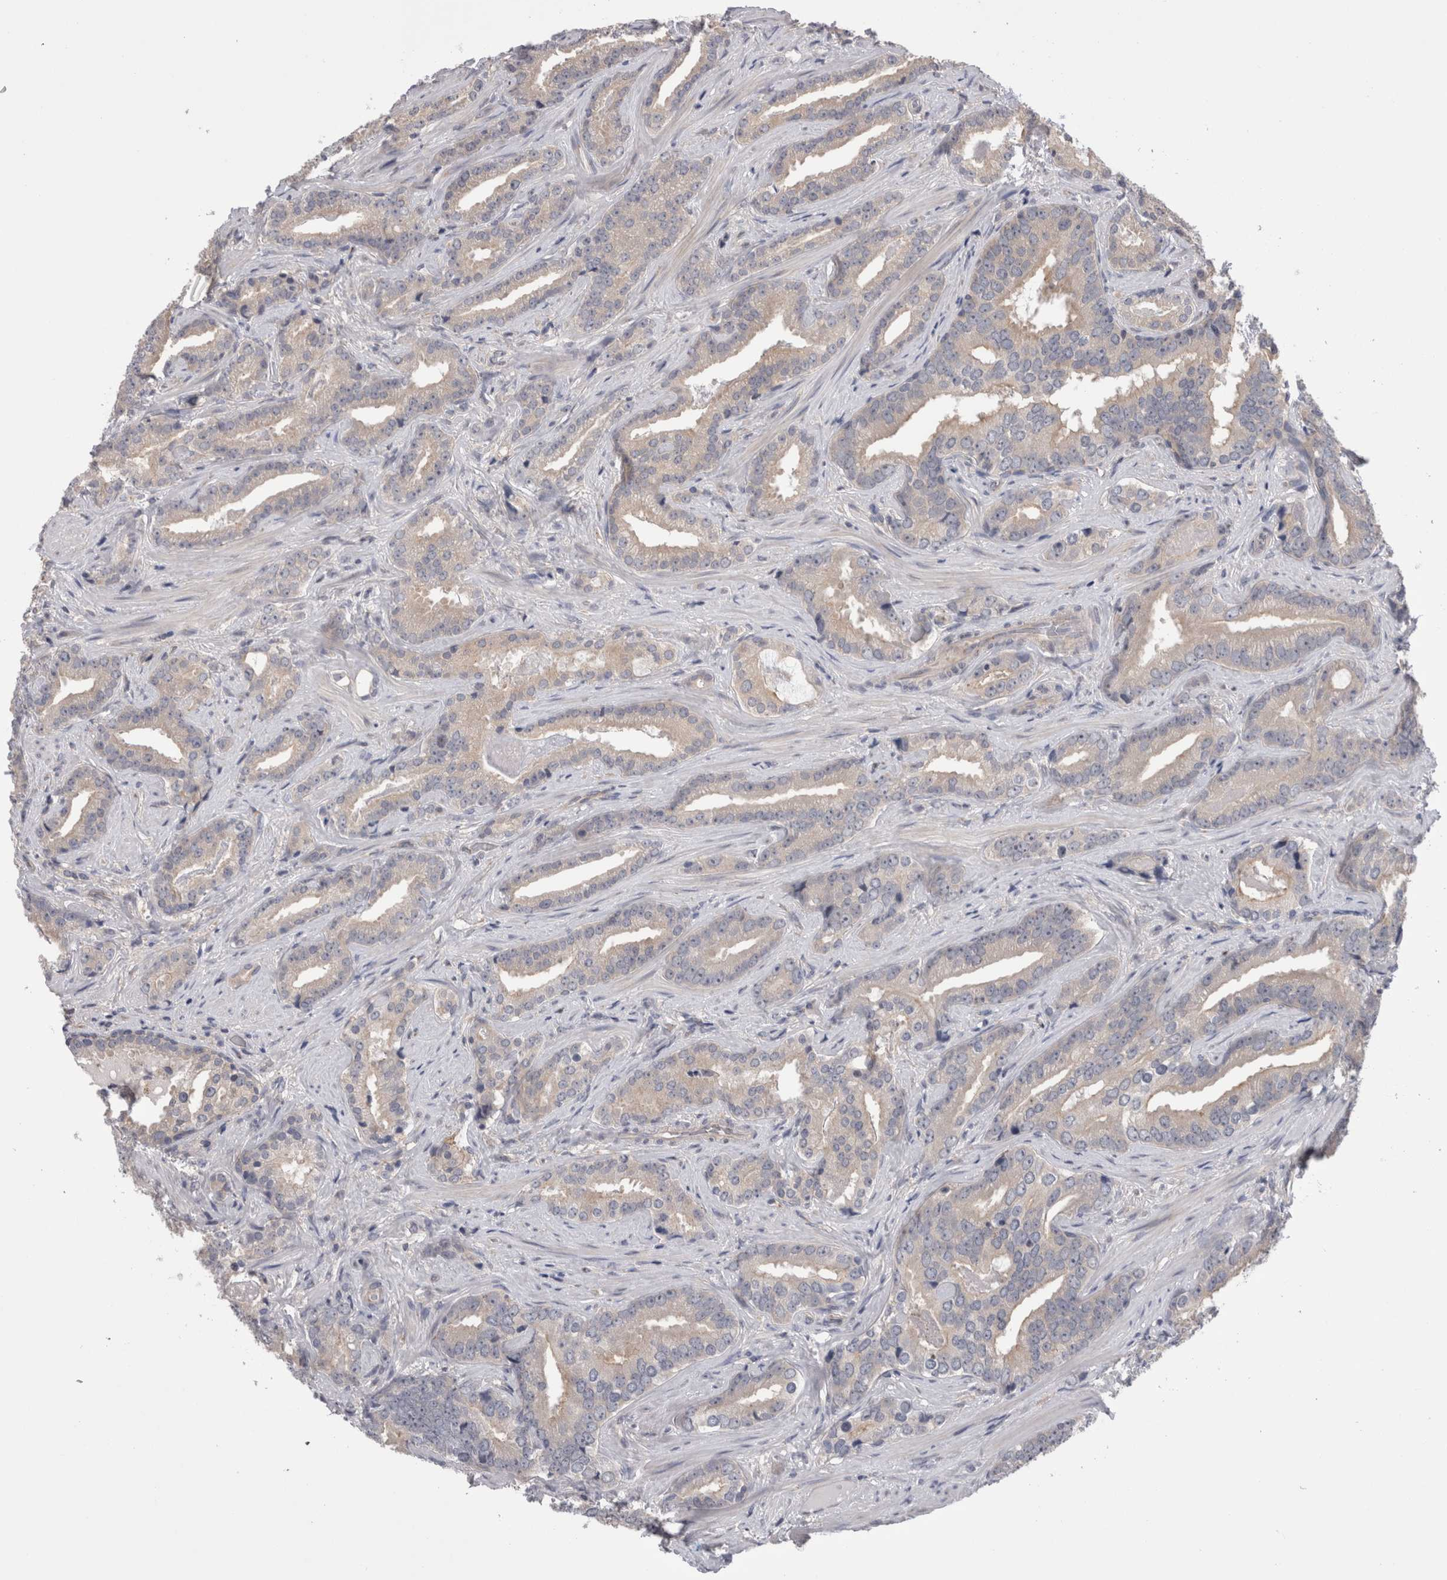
{"staining": {"intensity": "weak", "quantity": "<25%", "location": "cytoplasmic/membranous"}, "tissue": "prostate cancer", "cell_type": "Tumor cells", "image_type": "cancer", "snomed": [{"axis": "morphology", "description": "Adenocarcinoma, Low grade"}, {"axis": "topography", "description": "Prostate"}], "caption": "A photomicrograph of prostate low-grade adenocarcinoma stained for a protein displays no brown staining in tumor cells.", "gene": "DCTN6", "patient": {"sex": "male", "age": 67}}